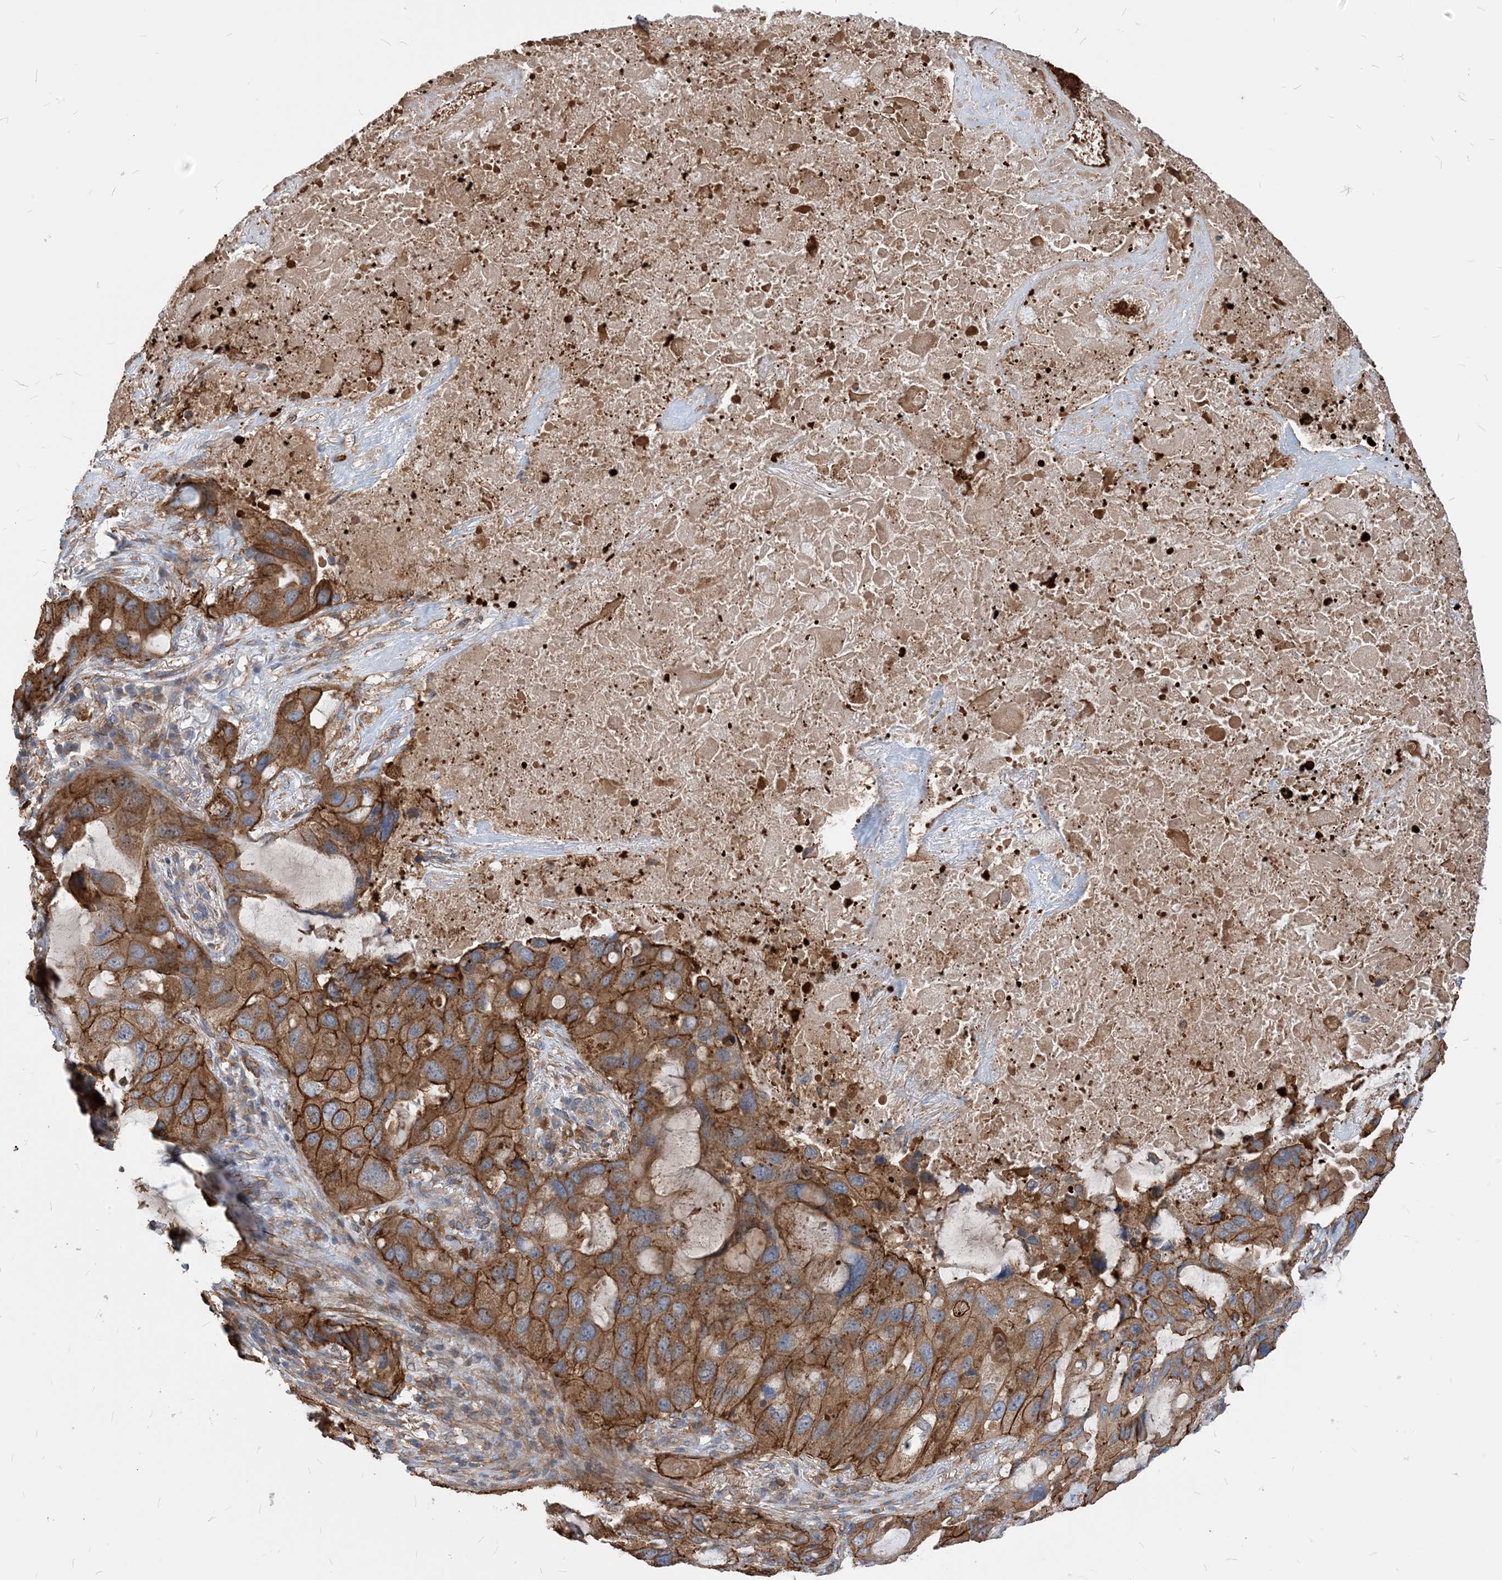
{"staining": {"intensity": "moderate", "quantity": ">75%", "location": "cytoplasmic/membranous"}, "tissue": "lung cancer", "cell_type": "Tumor cells", "image_type": "cancer", "snomed": [{"axis": "morphology", "description": "Squamous cell carcinoma, NOS"}, {"axis": "topography", "description": "Lung"}], "caption": "Human lung cancer stained for a protein (brown) displays moderate cytoplasmic/membranous positive staining in approximately >75% of tumor cells.", "gene": "PARVG", "patient": {"sex": "female", "age": 73}}